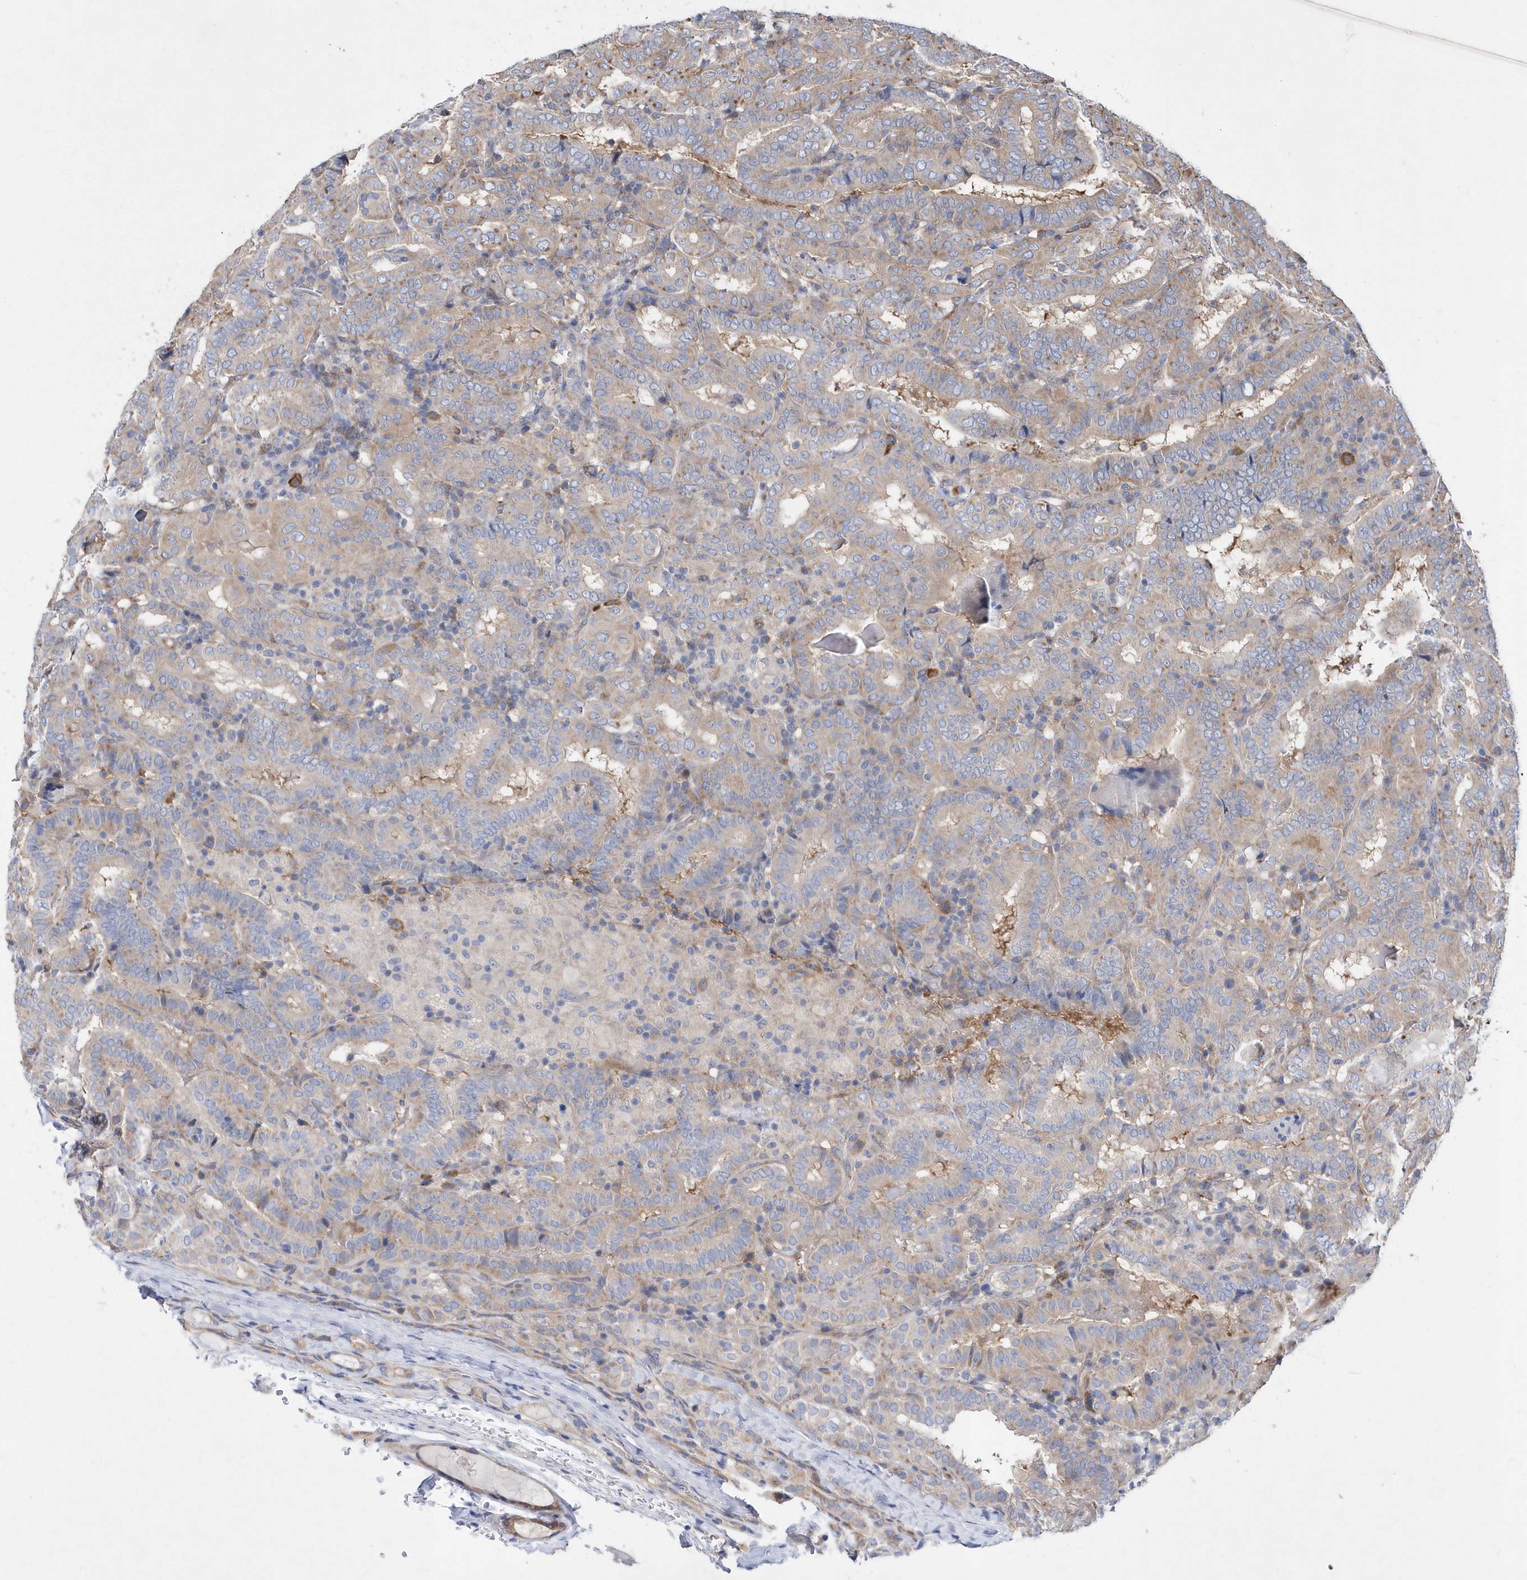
{"staining": {"intensity": "weak", "quantity": "<25%", "location": "cytoplasmic/membranous"}, "tissue": "thyroid cancer", "cell_type": "Tumor cells", "image_type": "cancer", "snomed": [{"axis": "morphology", "description": "Papillary adenocarcinoma, NOS"}, {"axis": "topography", "description": "Thyroid gland"}], "caption": "Papillary adenocarcinoma (thyroid) was stained to show a protein in brown. There is no significant expression in tumor cells. The staining was performed using DAB (3,3'-diaminobenzidine) to visualize the protein expression in brown, while the nuclei were stained in blue with hematoxylin (Magnification: 20x).", "gene": "JKAMP", "patient": {"sex": "female", "age": 72}}